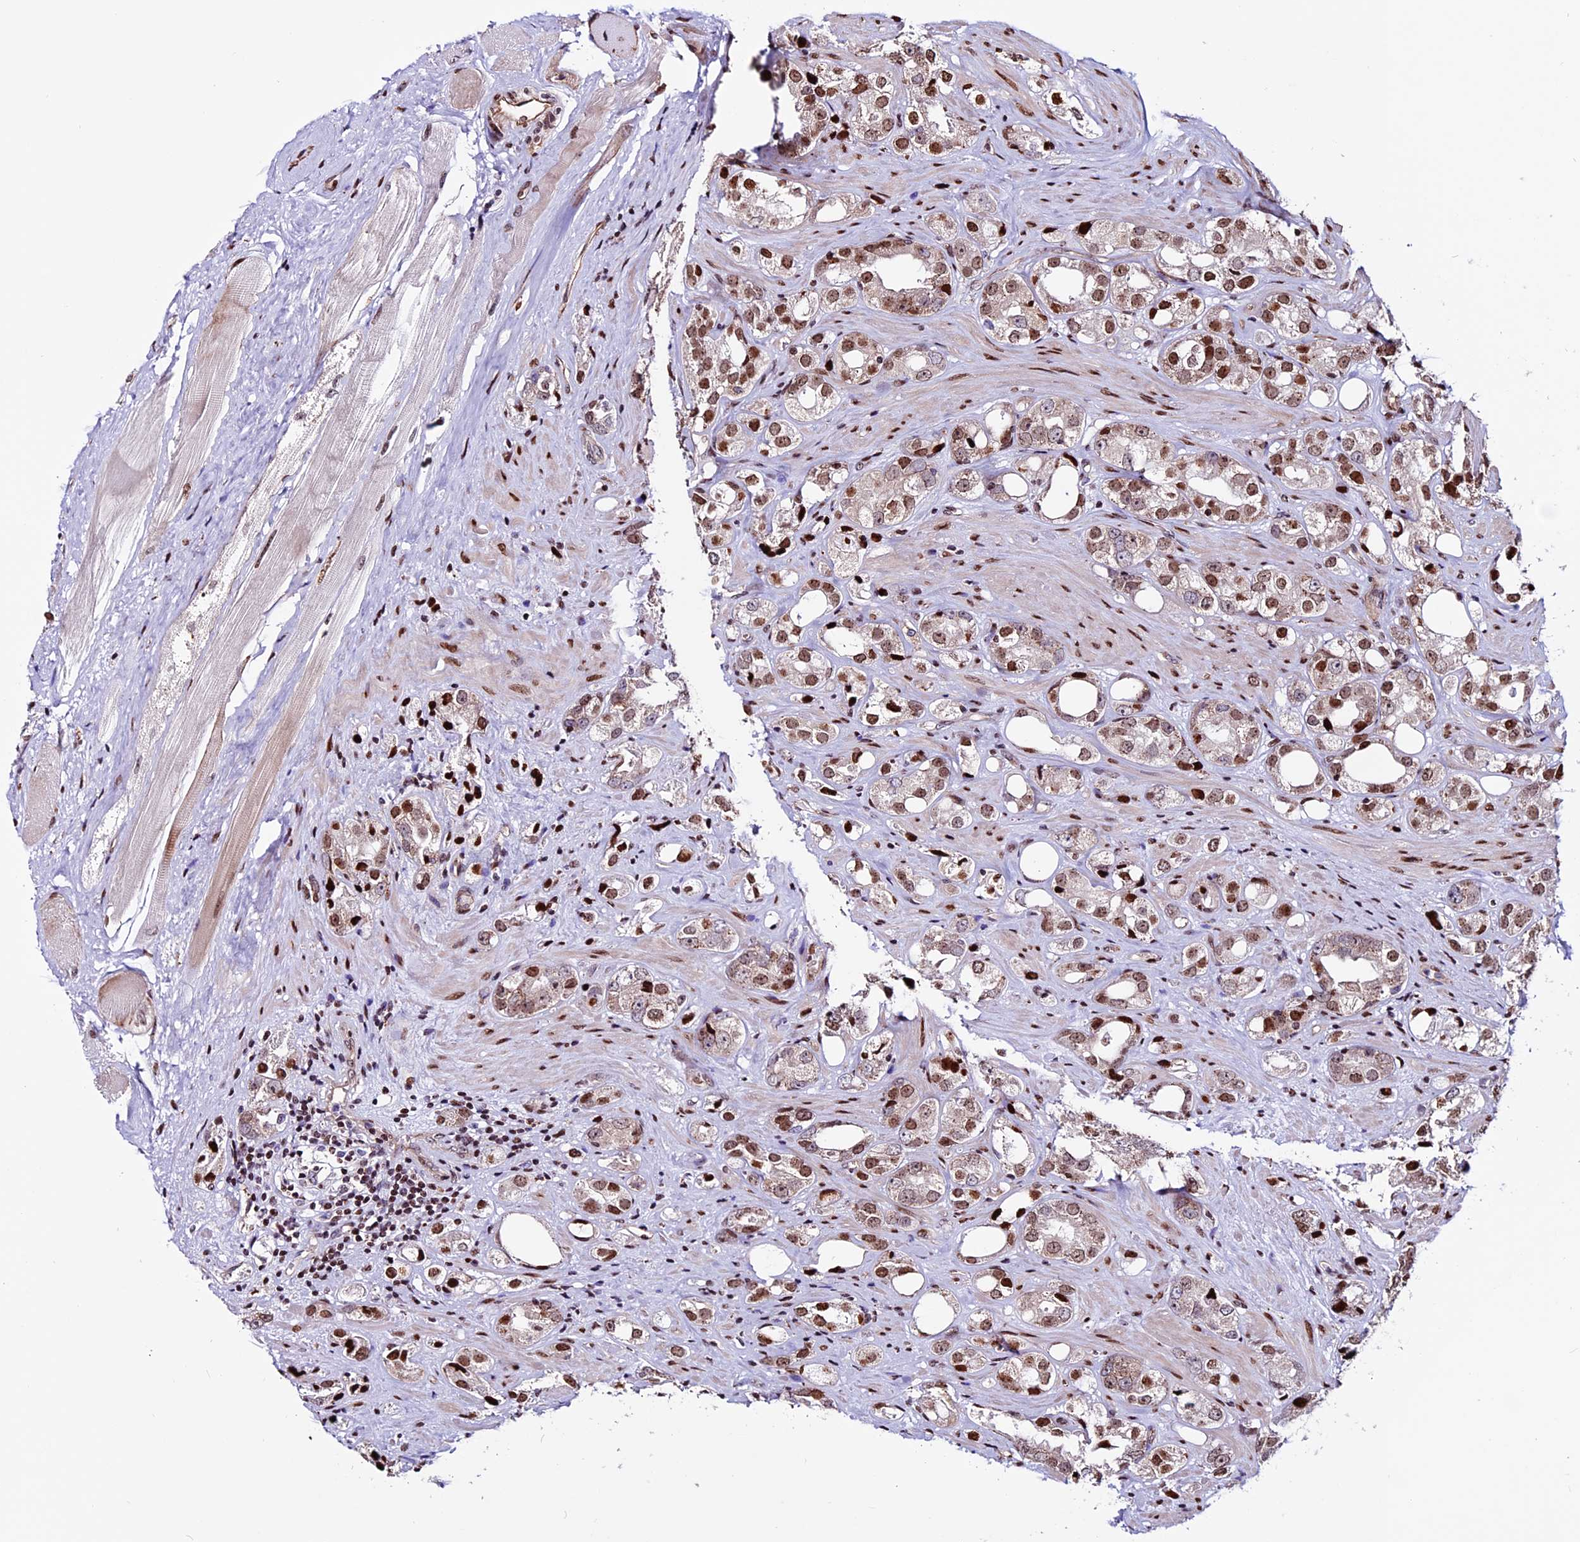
{"staining": {"intensity": "moderate", "quantity": ">75%", "location": "nuclear"}, "tissue": "prostate cancer", "cell_type": "Tumor cells", "image_type": "cancer", "snomed": [{"axis": "morphology", "description": "Adenocarcinoma, NOS"}, {"axis": "topography", "description": "Prostate"}], "caption": "Approximately >75% of tumor cells in human prostate cancer (adenocarcinoma) demonstrate moderate nuclear protein positivity as visualized by brown immunohistochemical staining.", "gene": "RINL", "patient": {"sex": "male", "age": 79}}